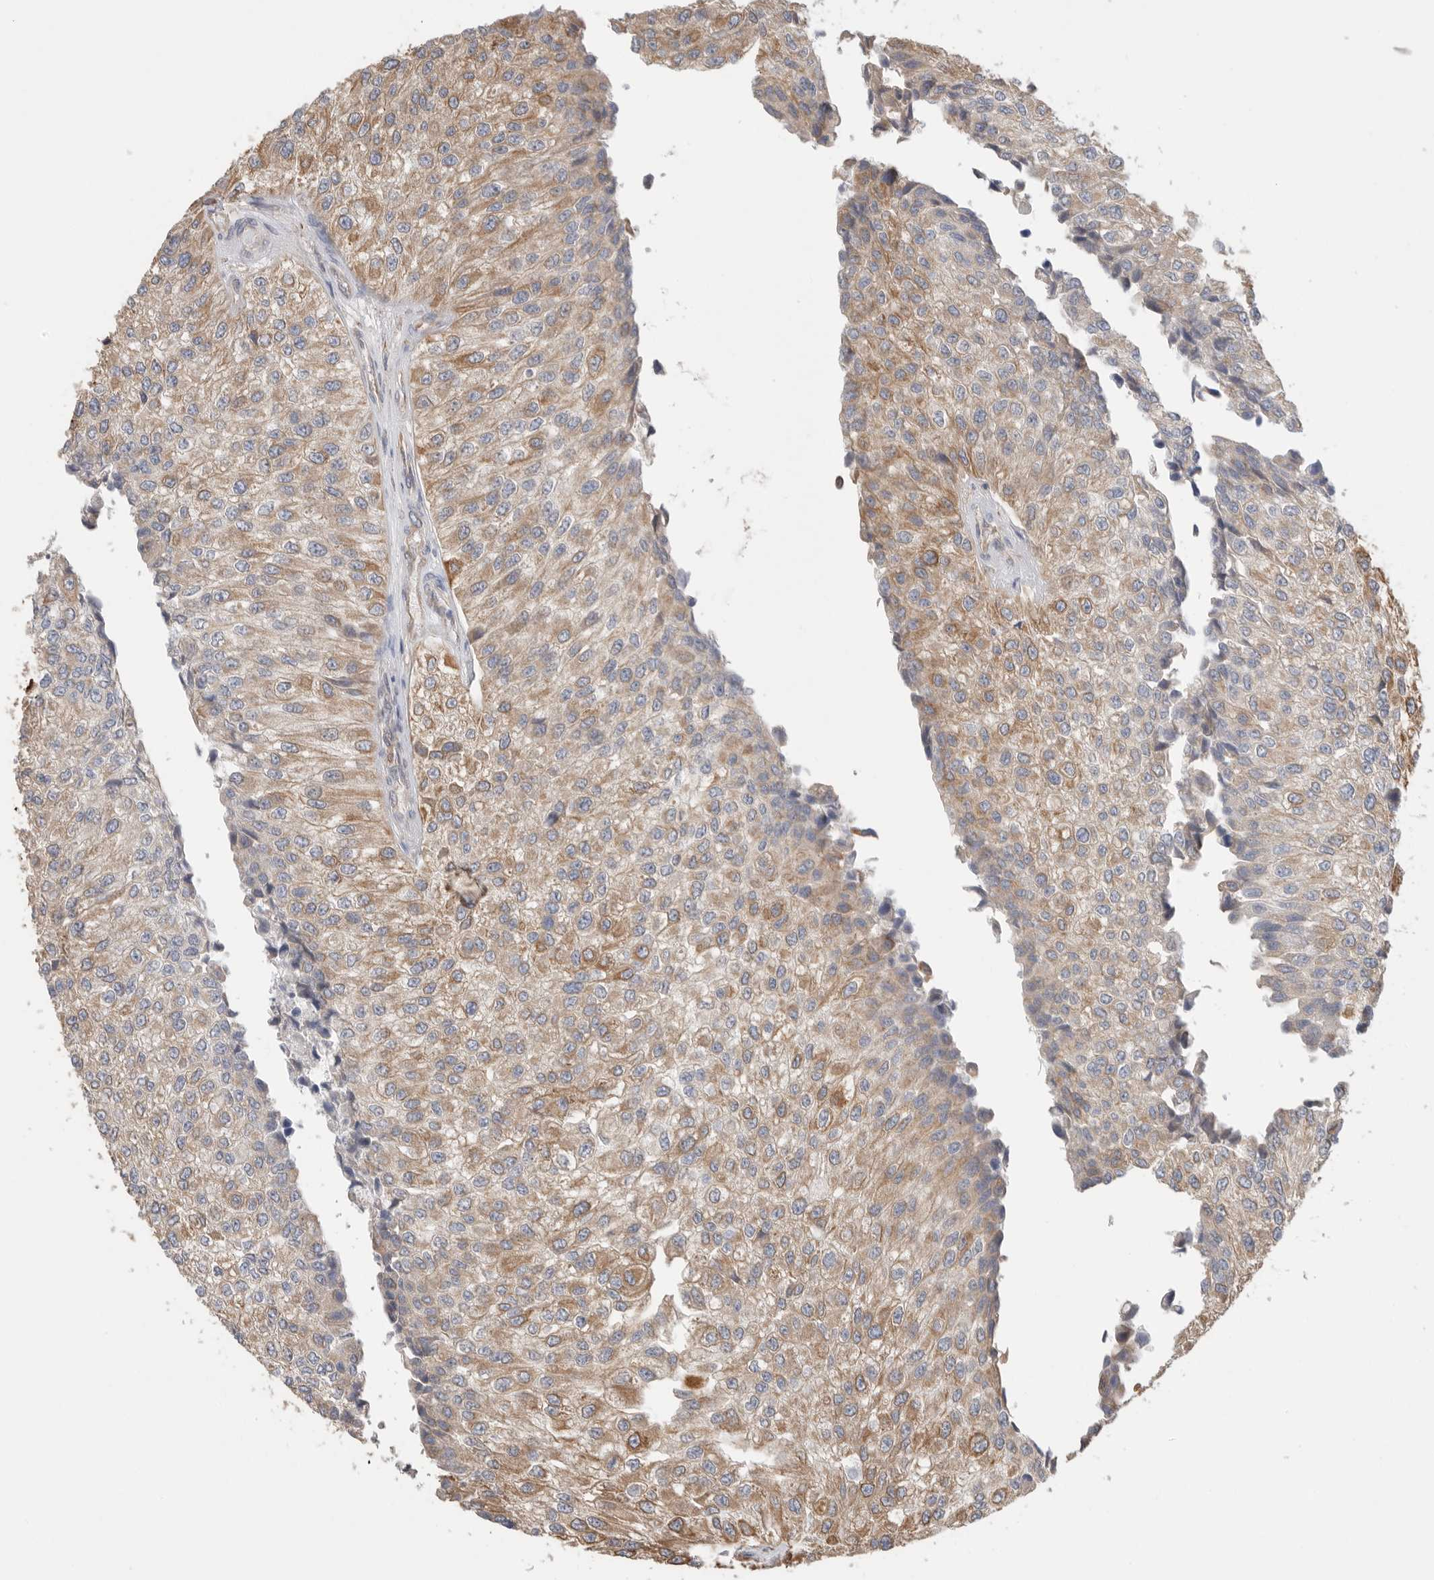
{"staining": {"intensity": "moderate", "quantity": "25%-75%", "location": "cytoplasmic/membranous"}, "tissue": "urothelial cancer", "cell_type": "Tumor cells", "image_type": "cancer", "snomed": [{"axis": "morphology", "description": "Urothelial carcinoma, High grade"}, {"axis": "topography", "description": "Kidney"}, {"axis": "topography", "description": "Urinary bladder"}], "caption": "Protein staining exhibits moderate cytoplasmic/membranous staining in about 25%-75% of tumor cells in urothelial cancer. Using DAB (brown) and hematoxylin (blue) stains, captured at high magnification using brightfield microscopy.", "gene": "BLOC1S5", "patient": {"sex": "male", "age": 77}}